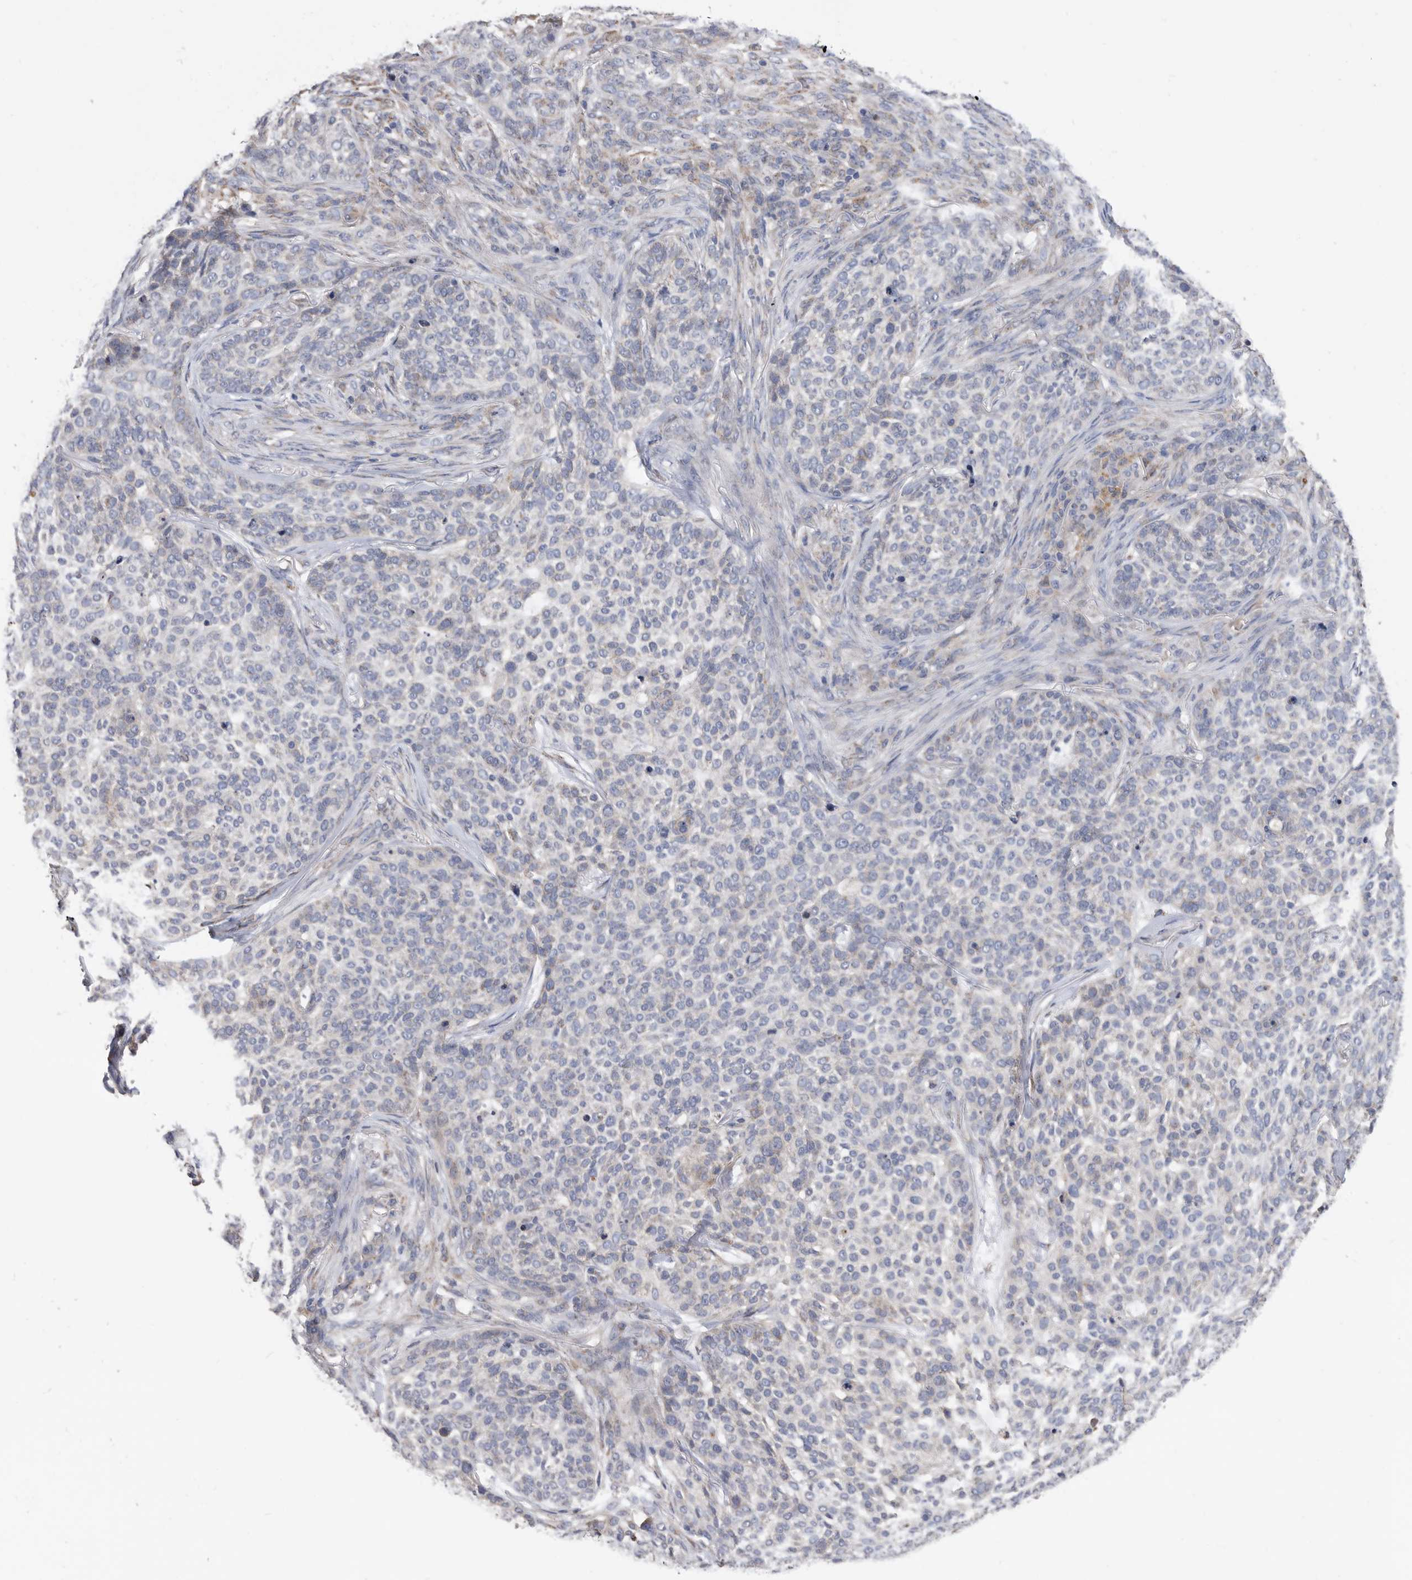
{"staining": {"intensity": "negative", "quantity": "none", "location": "none"}, "tissue": "skin cancer", "cell_type": "Tumor cells", "image_type": "cancer", "snomed": [{"axis": "morphology", "description": "Basal cell carcinoma"}, {"axis": "topography", "description": "Skin"}], "caption": "This is an immunohistochemistry (IHC) photomicrograph of human basal cell carcinoma (skin). There is no positivity in tumor cells.", "gene": "CRISPLD2", "patient": {"sex": "female", "age": 64}}